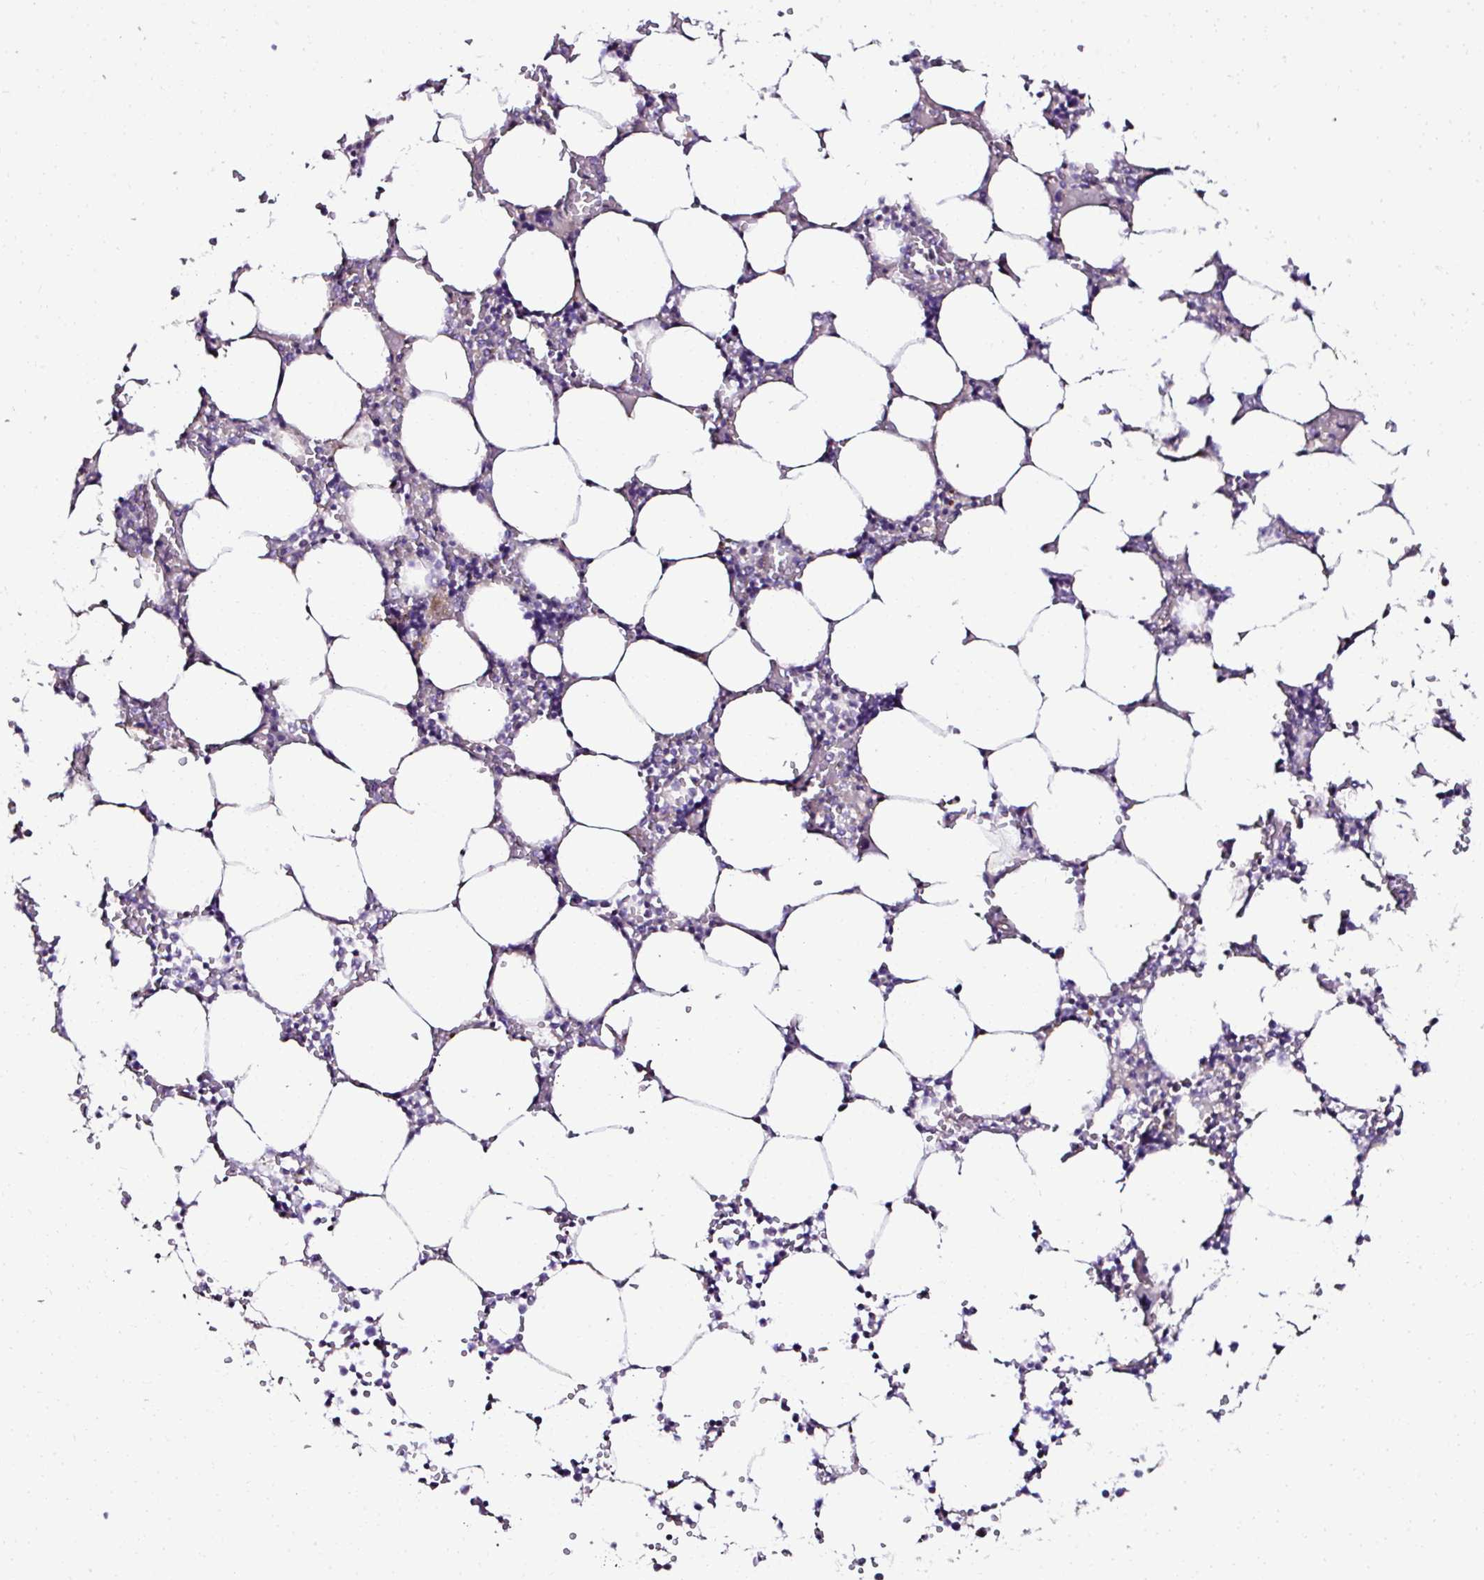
{"staining": {"intensity": "negative", "quantity": "none", "location": "none"}, "tissue": "bone marrow", "cell_type": "Hematopoietic cells", "image_type": "normal", "snomed": [{"axis": "morphology", "description": "Normal tissue, NOS"}, {"axis": "topography", "description": "Bone marrow"}], "caption": "The photomicrograph displays no staining of hematopoietic cells in normal bone marrow.", "gene": "CCDC85C", "patient": {"sex": "male", "age": 64}}